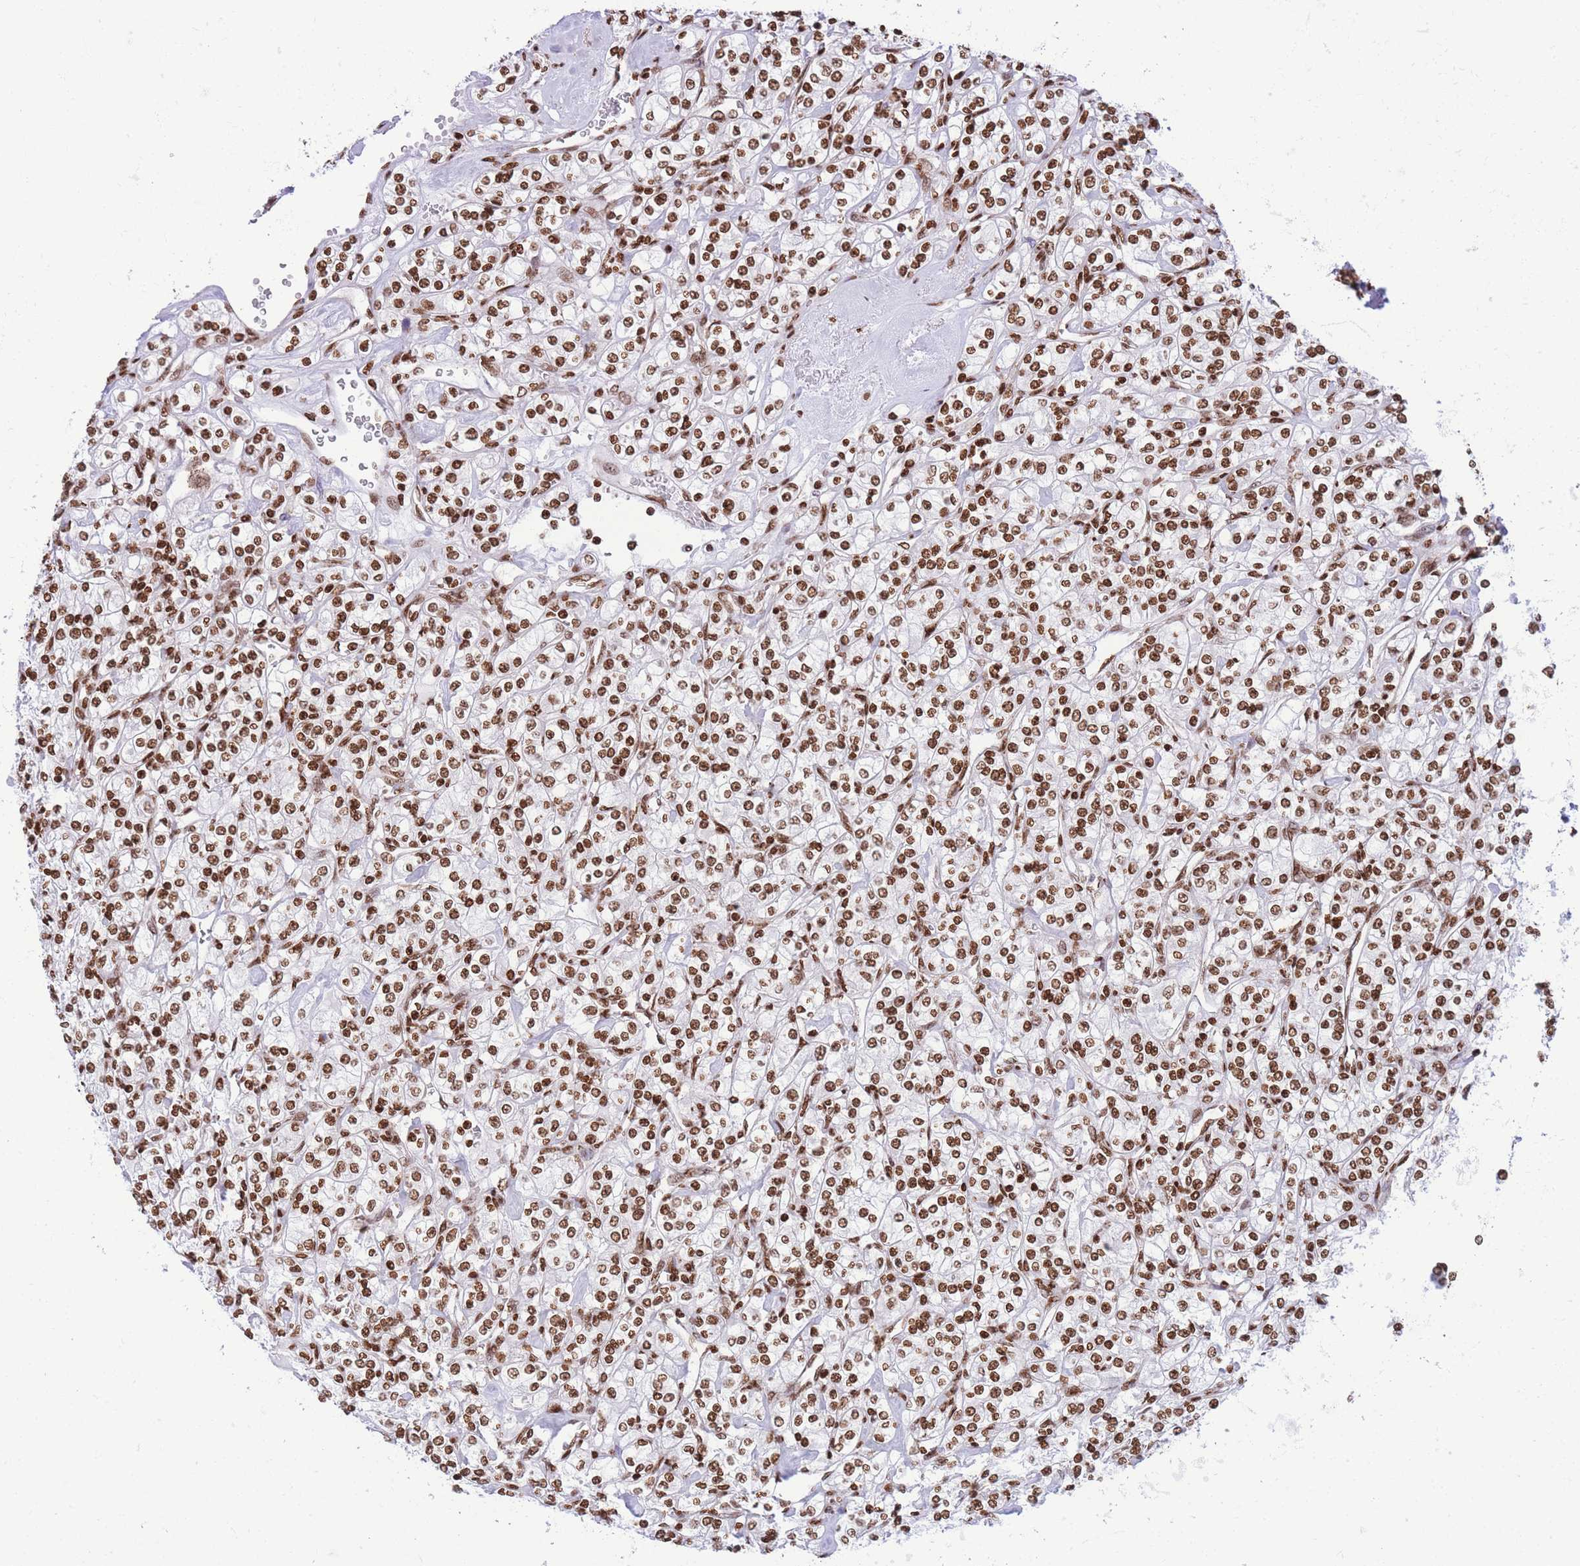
{"staining": {"intensity": "strong", "quantity": ">75%", "location": "nuclear"}, "tissue": "renal cancer", "cell_type": "Tumor cells", "image_type": "cancer", "snomed": [{"axis": "morphology", "description": "Adenocarcinoma, NOS"}, {"axis": "topography", "description": "Kidney"}], "caption": "Renal cancer (adenocarcinoma) stained with DAB immunohistochemistry (IHC) exhibits high levels of strong nuclear positivity in approximately >75% of tumor cells.", "gene": "H2BC11", "patient": {"sex": "male", "age": 77}}